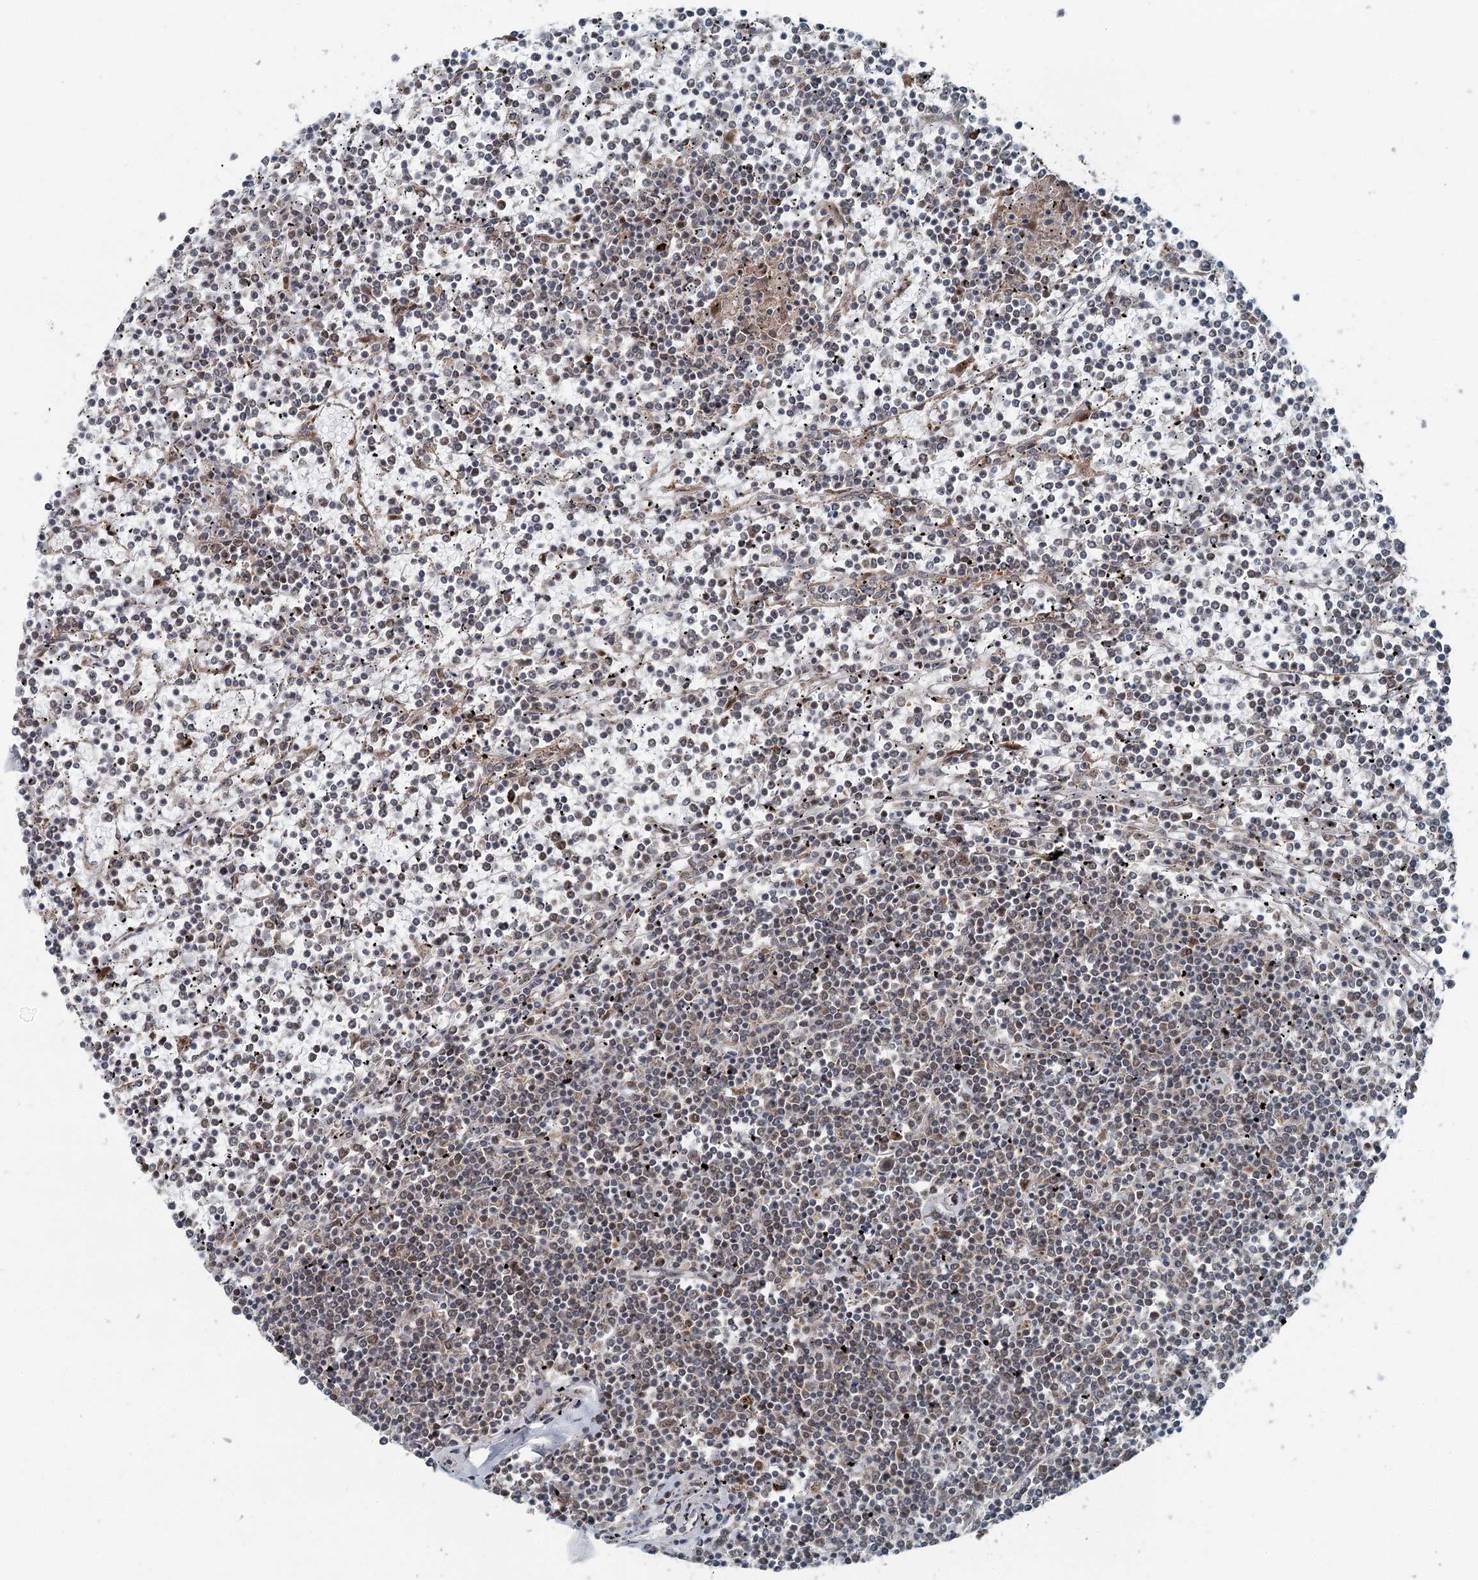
{"staining": {"intensity": "negative", "quantity": "none", "location": "none"}, "tissue": "lymphoma", "cell_type": "Tumor cells", "image_type": "cancer", "snomed": [{"axis": "morphology", "description": "Malignant lymphoma, non-Hodgkin's type, Low grade"}, {"axis": "topography", "description": "Spleen"}], "caption": "This is a micrograph of immunohistochemistry (IHC) staining of low-grade malignant lymphoma, non-Hodgkin's type, which shows no staining in tumor cells.", "gene": "WAPL", "patient": {"sex": "female", "age": 19}}